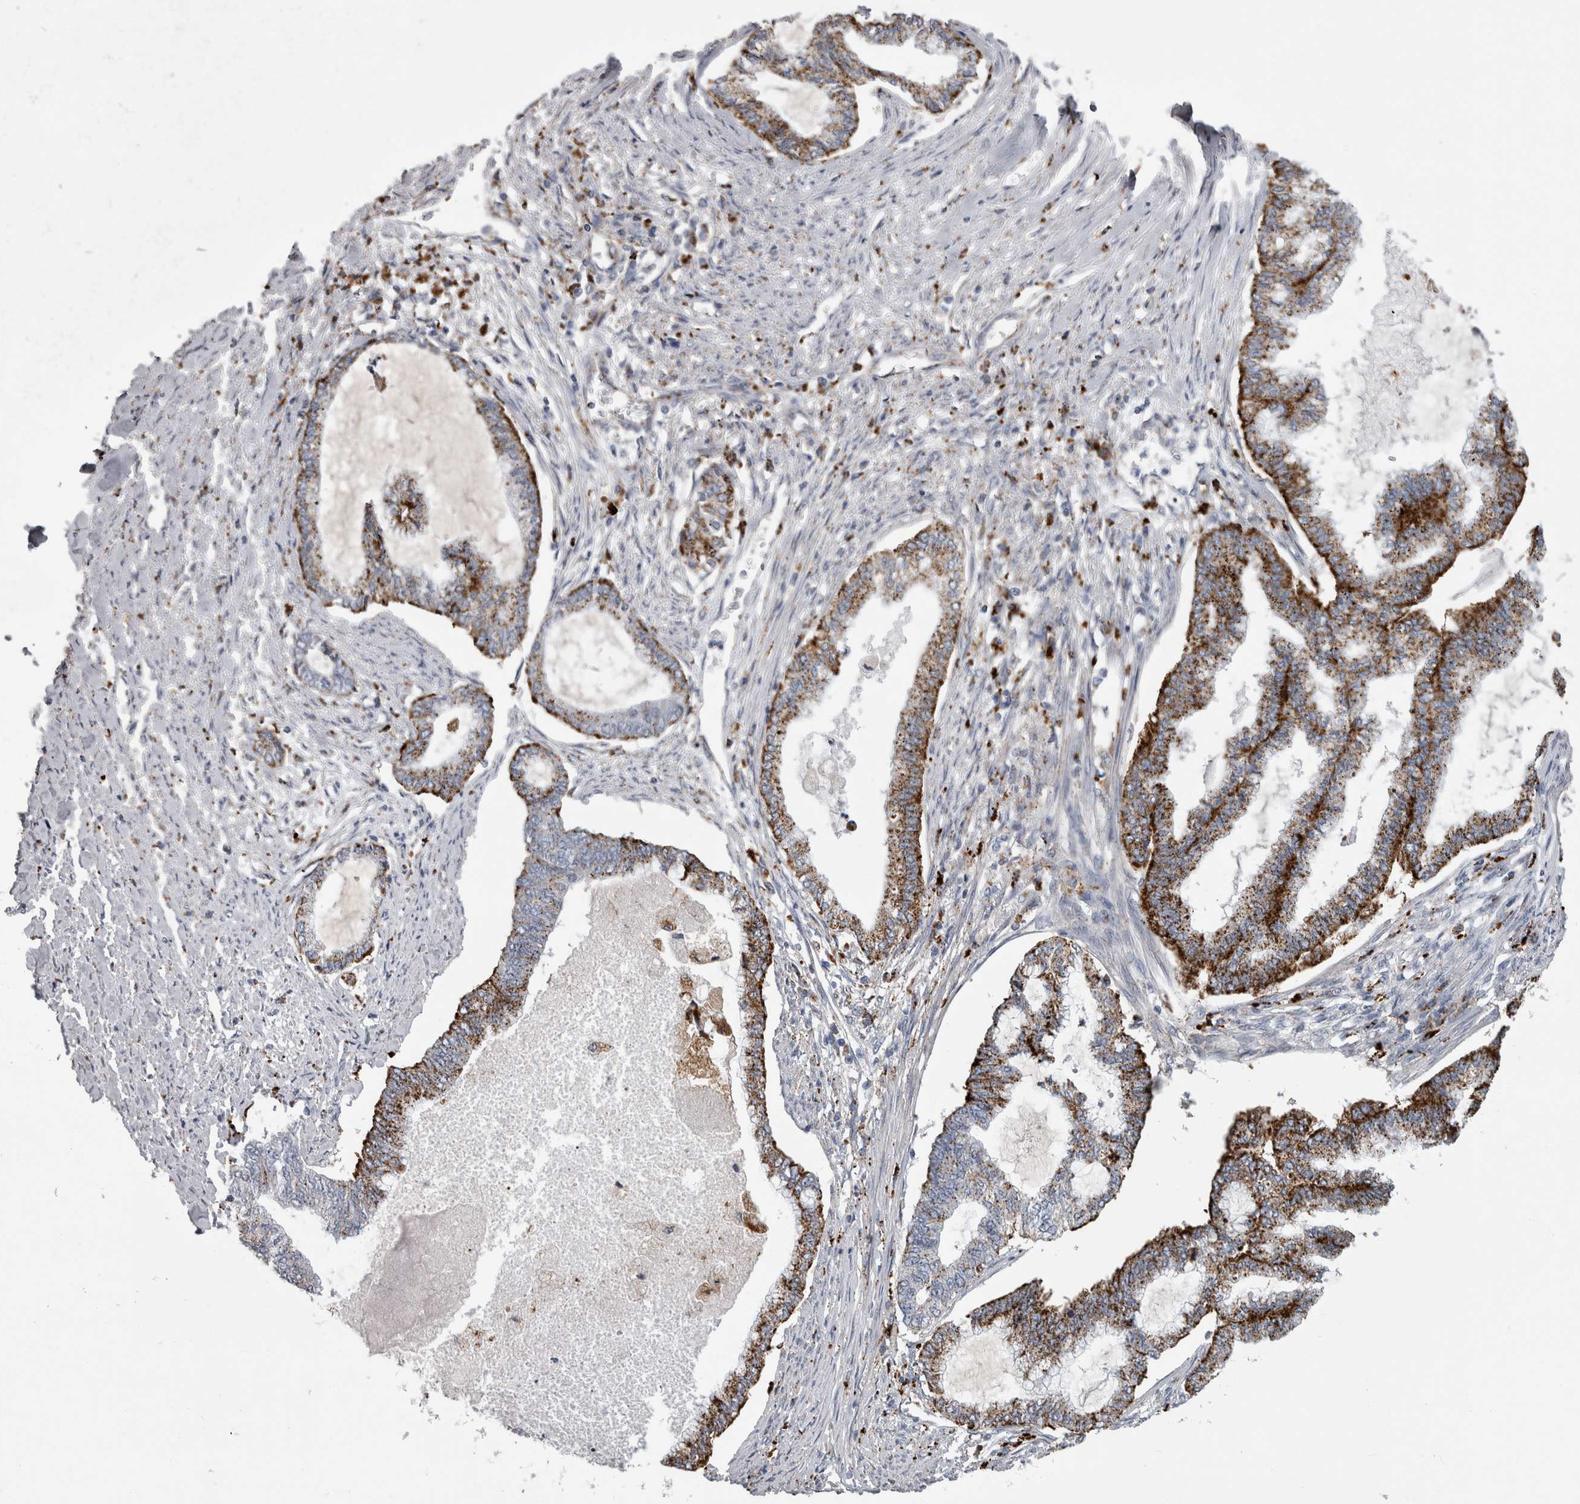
{"staining": {"intensity": "strong", "quantity": ">75%", "location": "cytoplasmic/membranous"}, "tissue": "endometrial cancer", "cell_type": "Tumor cells", "image_type": "cancer", "snomed": [{"axis": "morphology", "description": "Adenocarcinoma, NOS"}, {"axis": "topography", "description": "Endometrium"}], "caption": "Endometrial cancer (adenocarcinoma) was stained to show a protein in brown. There is high levels of strong cytoplasmic/membranous positivity in approximately >75% of tumor cells.", "gene": "DPP7", "patient": {"sex": "female", "age": 86}}